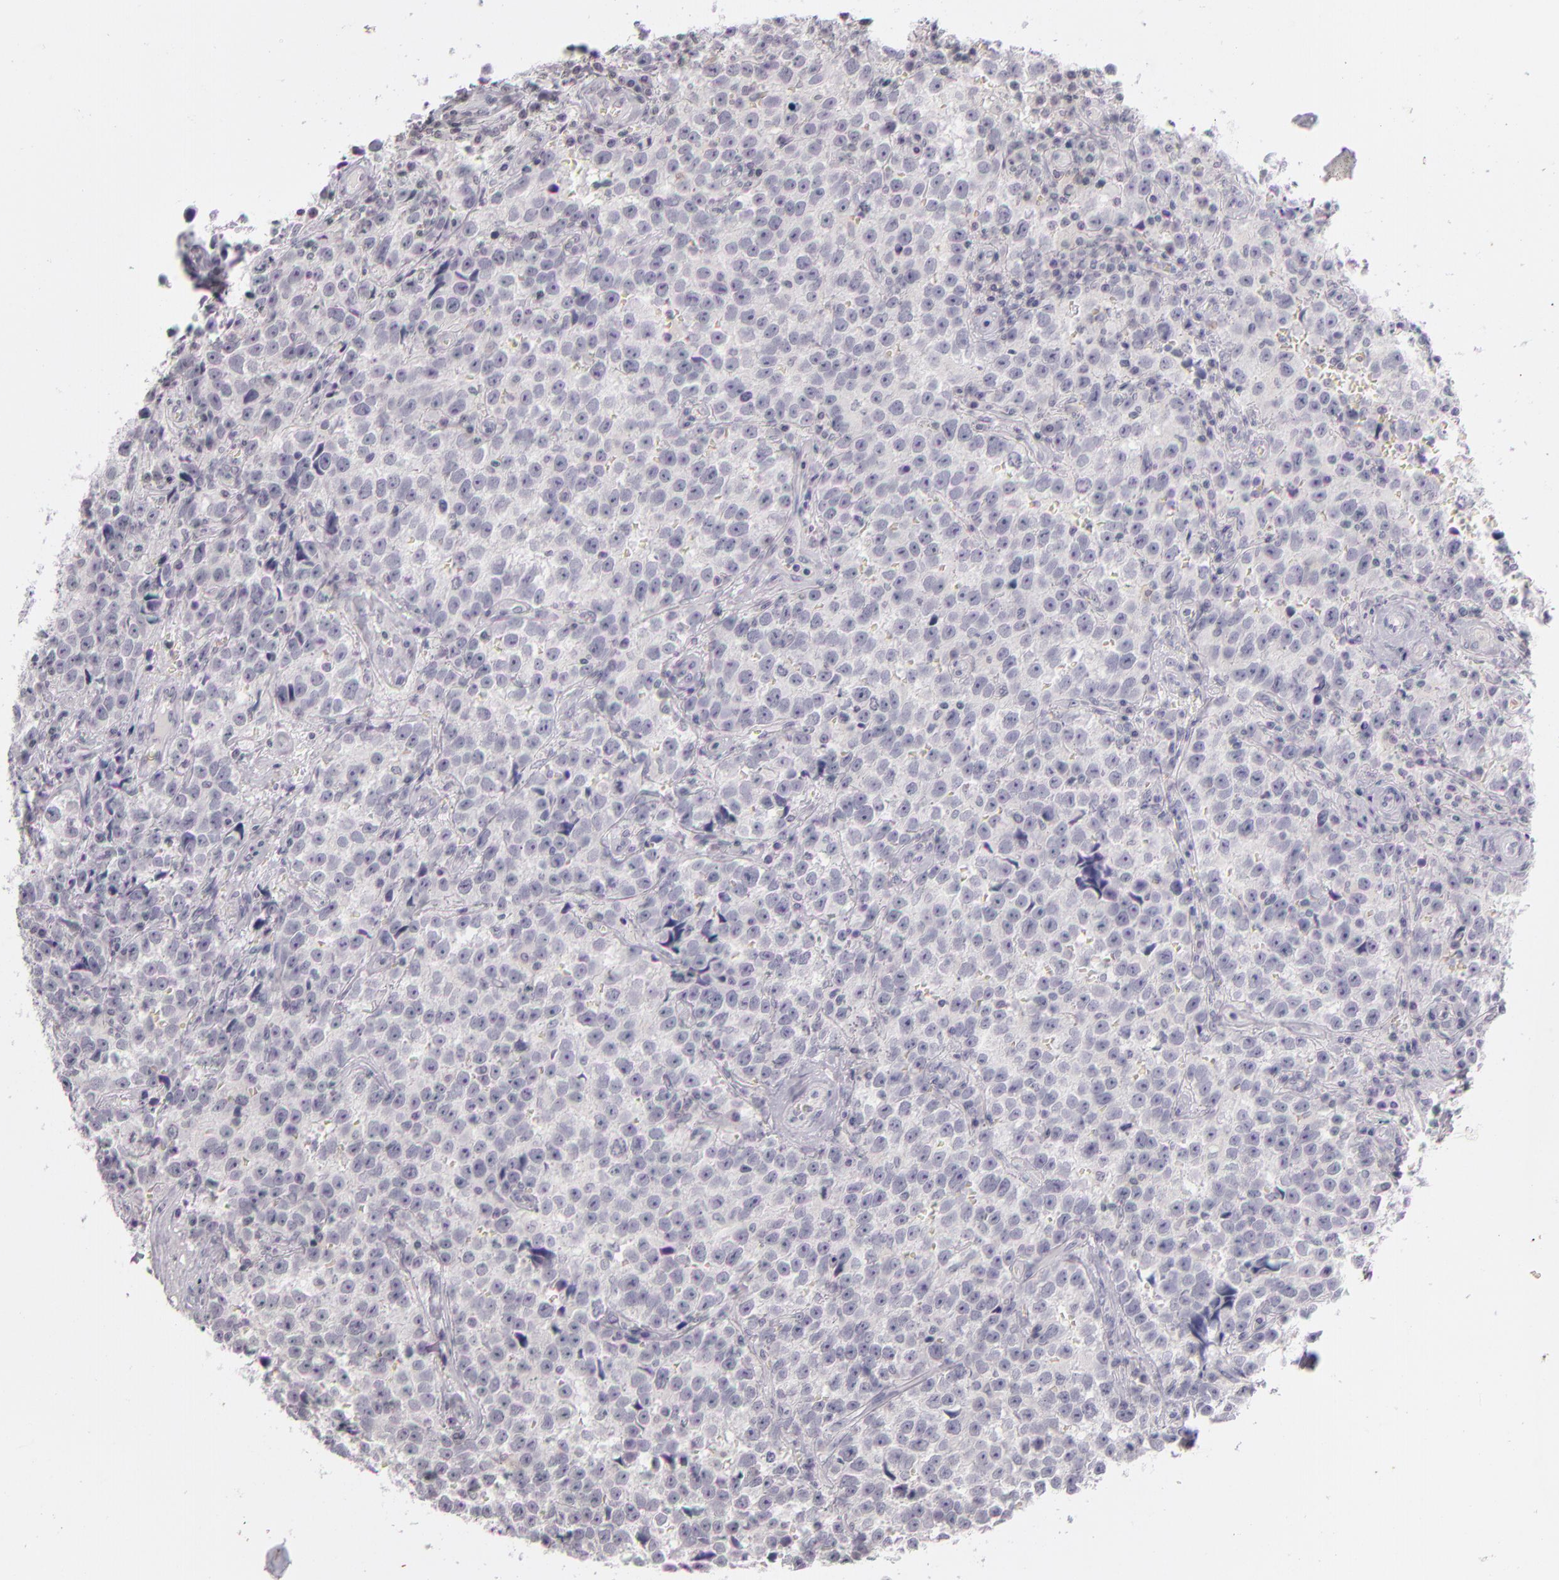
{"staining": {"intensity": "negative", "quantity": "none", "location": "none"}, "tissue": "testis cancer", "cell_type": "Tumor cells", "image_type": "cancer", "snomed": [{"axis": "morphology", "description": "Seminoma, NOS"}, {"axis": "topography", "description": "Testis"}], "caption": "This is a image of immunohistochemistry (IHC) staining of seminoma (testis), which shows no positivity in tumor cells.", "gene": "CD40", "patient": {"sex": "male", "age": 38}}